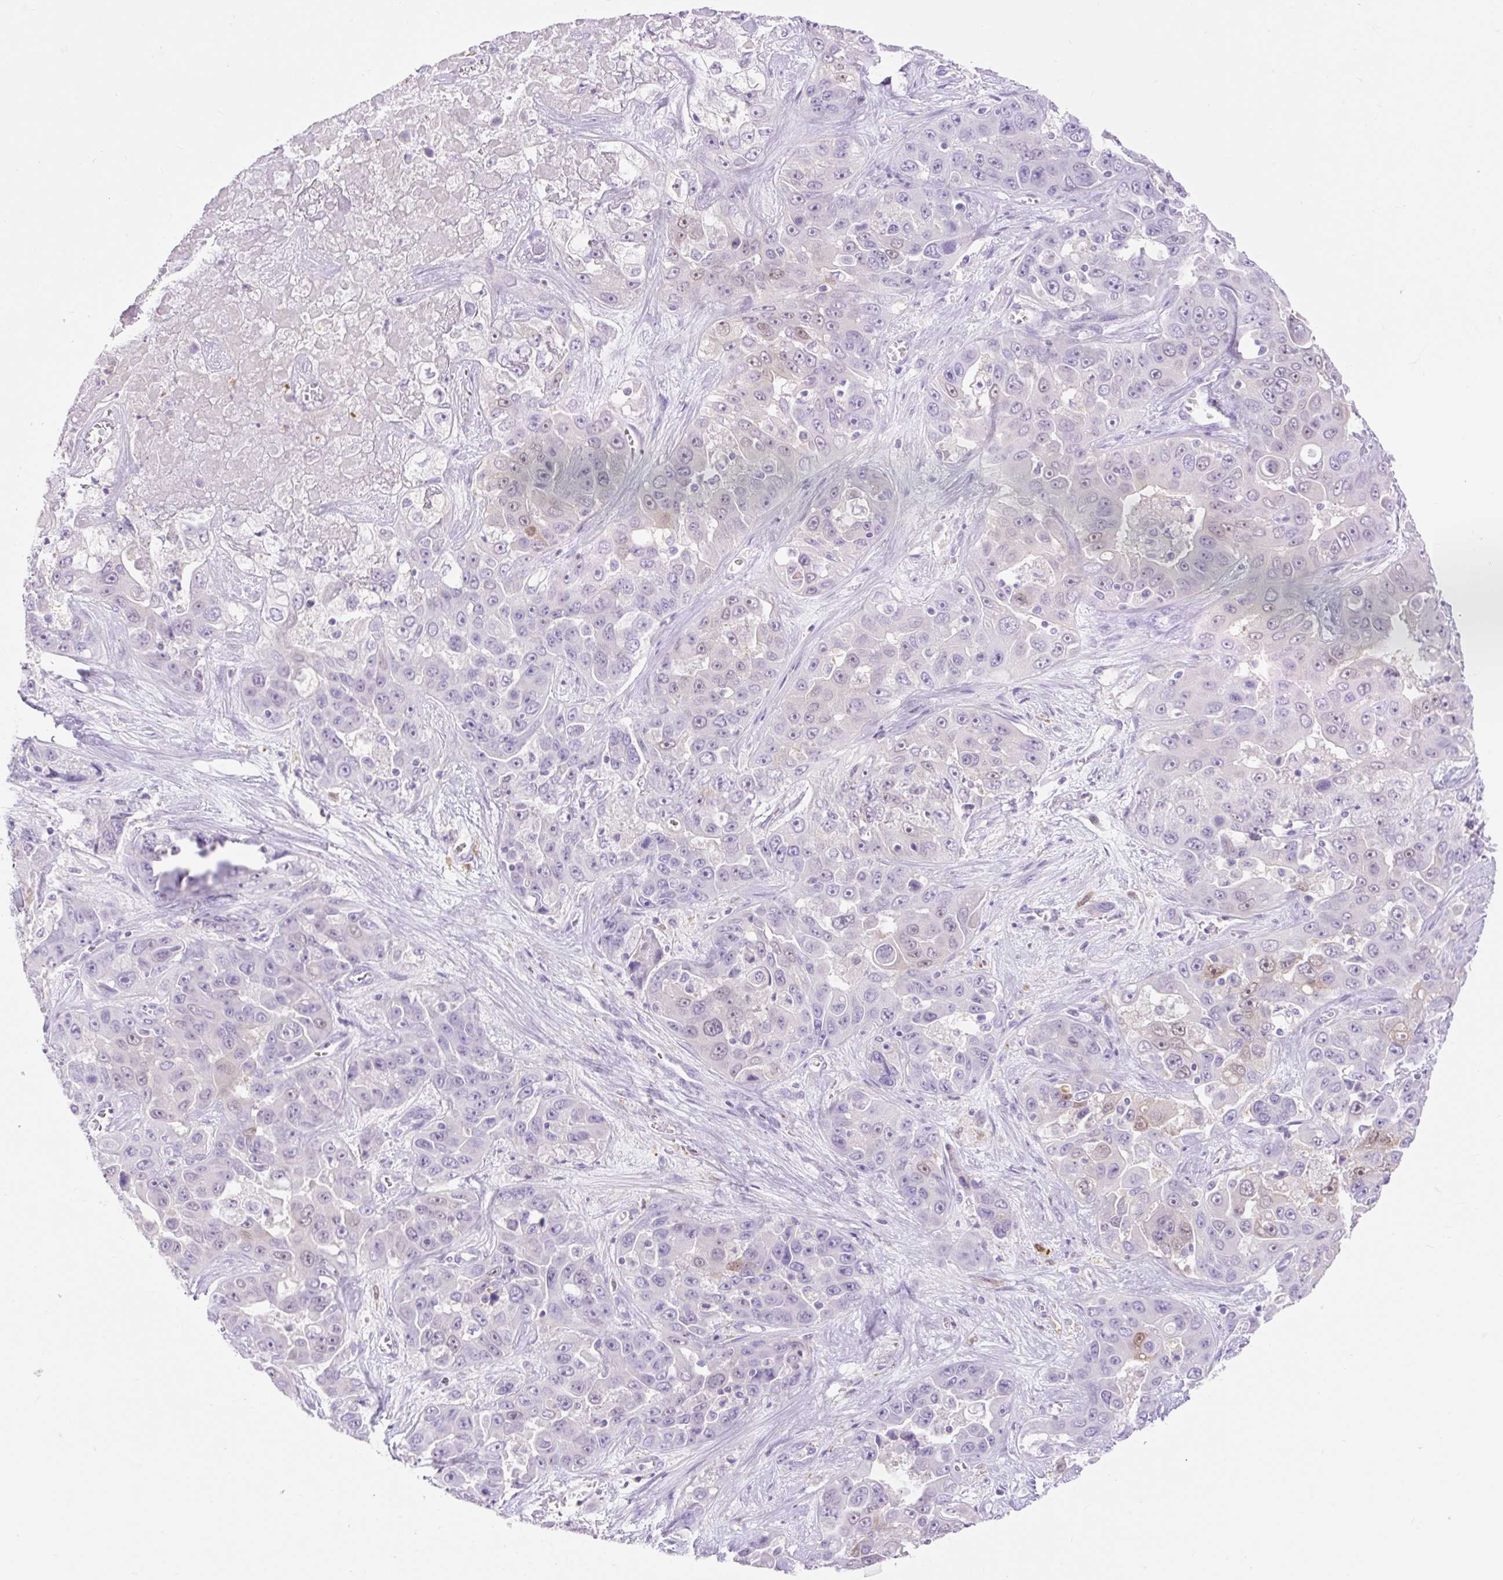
{"staining": {"intensity": "weak", "quantity": "<25%", "location": "nuclear"}, "tissue": "liver cancer", "cell_type": "Tumor cells", "image_type": "cancer", "snomed": [{"axis": "morphology", "description": "Cholangiocarcinoma"}, {"axis": "topography", "description": "Liver"}], "caption": "Immunohistochemical staining of cholangiocarcinoma (liver) demonstrates no significant expression in tumor cells. (DAB IHC visualized using brightfield microscopy, high magnification).", "gene": "SLC25A40", "patient": {"sex": "female", "age": 52}}